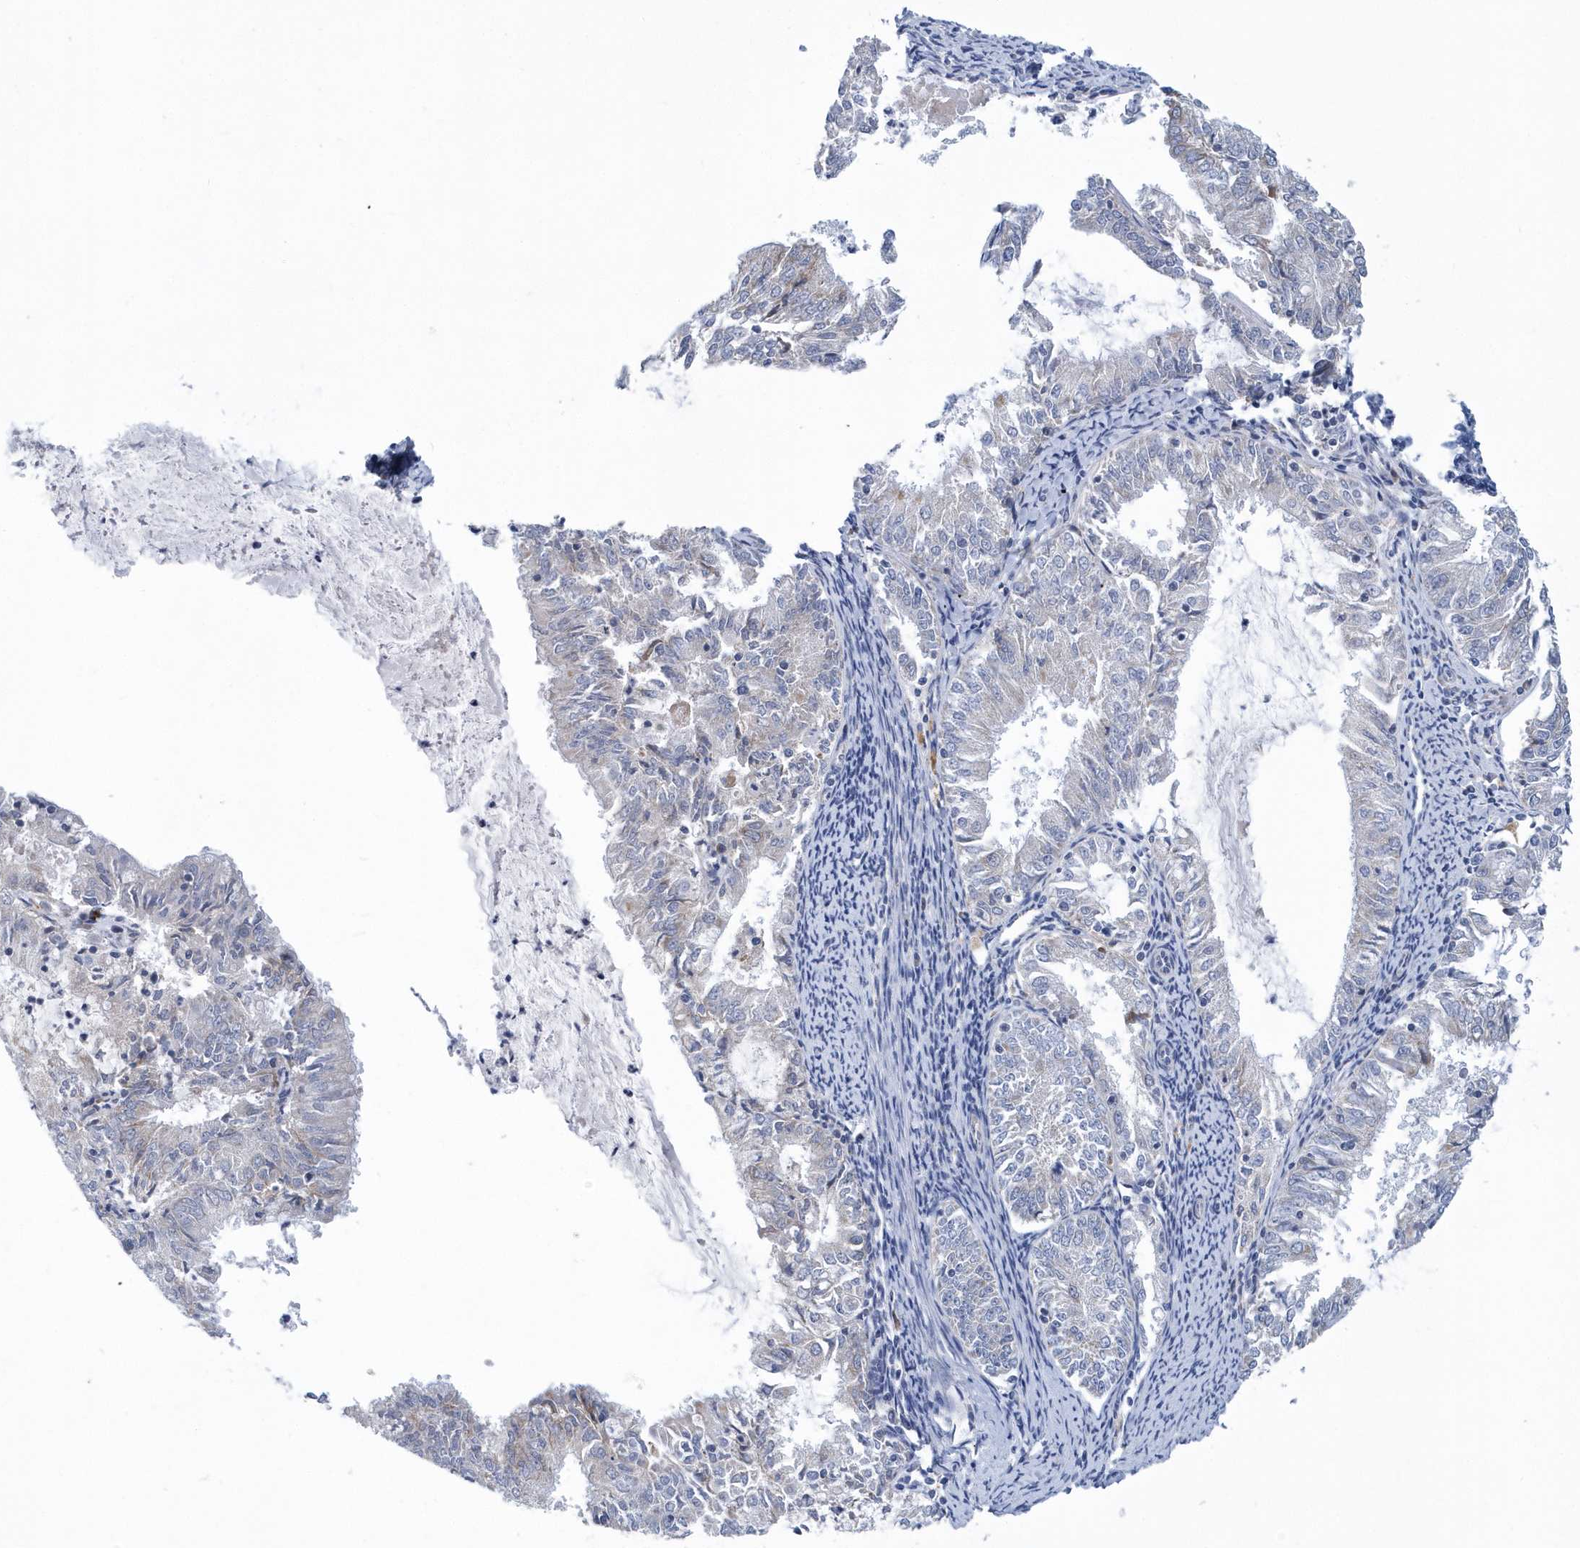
{"staining": {"intensity": "negative", "quantity": "none", "location": "none"}, "tissue": "endometrial cancer", "cell_type": "Tumor cells", "image_type": "cancer", "snomed": [{"axis": "morphology", "description": "Adenocarcinoma, NOS"}, {"axis": "topography", "description": "Endometrium"}], "caption": "High magnification brightfield microscopy of endometrial adenocarcinoma stained with DAB (3,3'-diaminobenzidine) (brown) and counterstained with hematoxylin (blue): tumor cells show no significant staining.", "gene": "VWA5B2", "patient": {"sex": "female", "age": 57}}